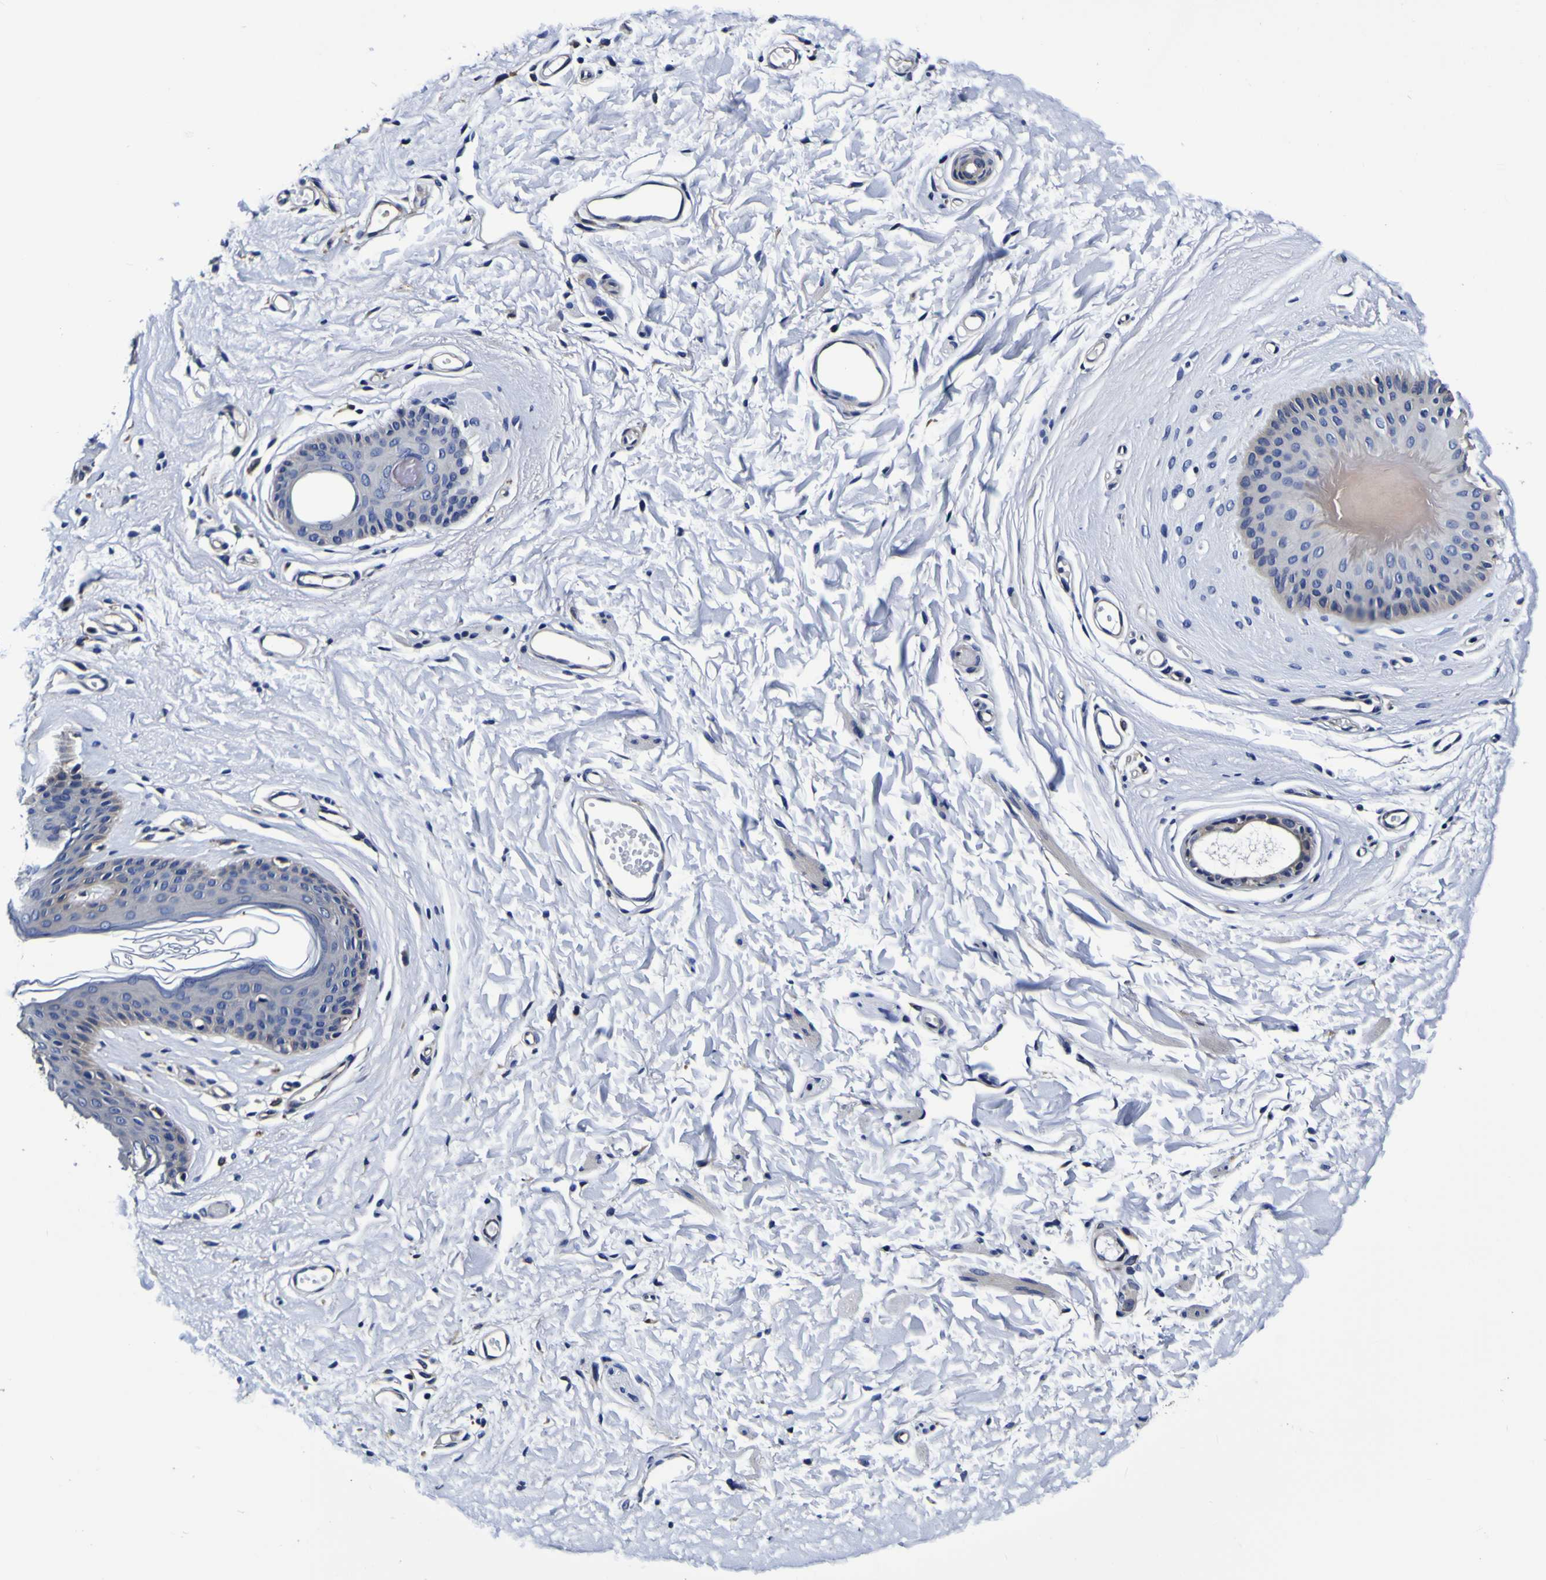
{"staining": {"intensity": "negative", "quantity": "none", "location": "none"}, "tissue": "skin", "cell_type": "Epidermal cells", "image_type": "normal", "snomed": [{"axis": "morphology", "description": "Normal tissue, NOS"}, {"axis": "morphology", "description": "Inflammation, NOS"}, {"axis": "topography", "description": "Vulva"}], "caption": "A photomicrograph of skin stained for a protein displays no brown staining in epidermal cells. (Brightfield microscopy of DAB (3,3'-diaminobenzidine) immunohistochemistry at high magnification).", "gene": "GPX1", "patient": {"sex": "female", "age": 84}}